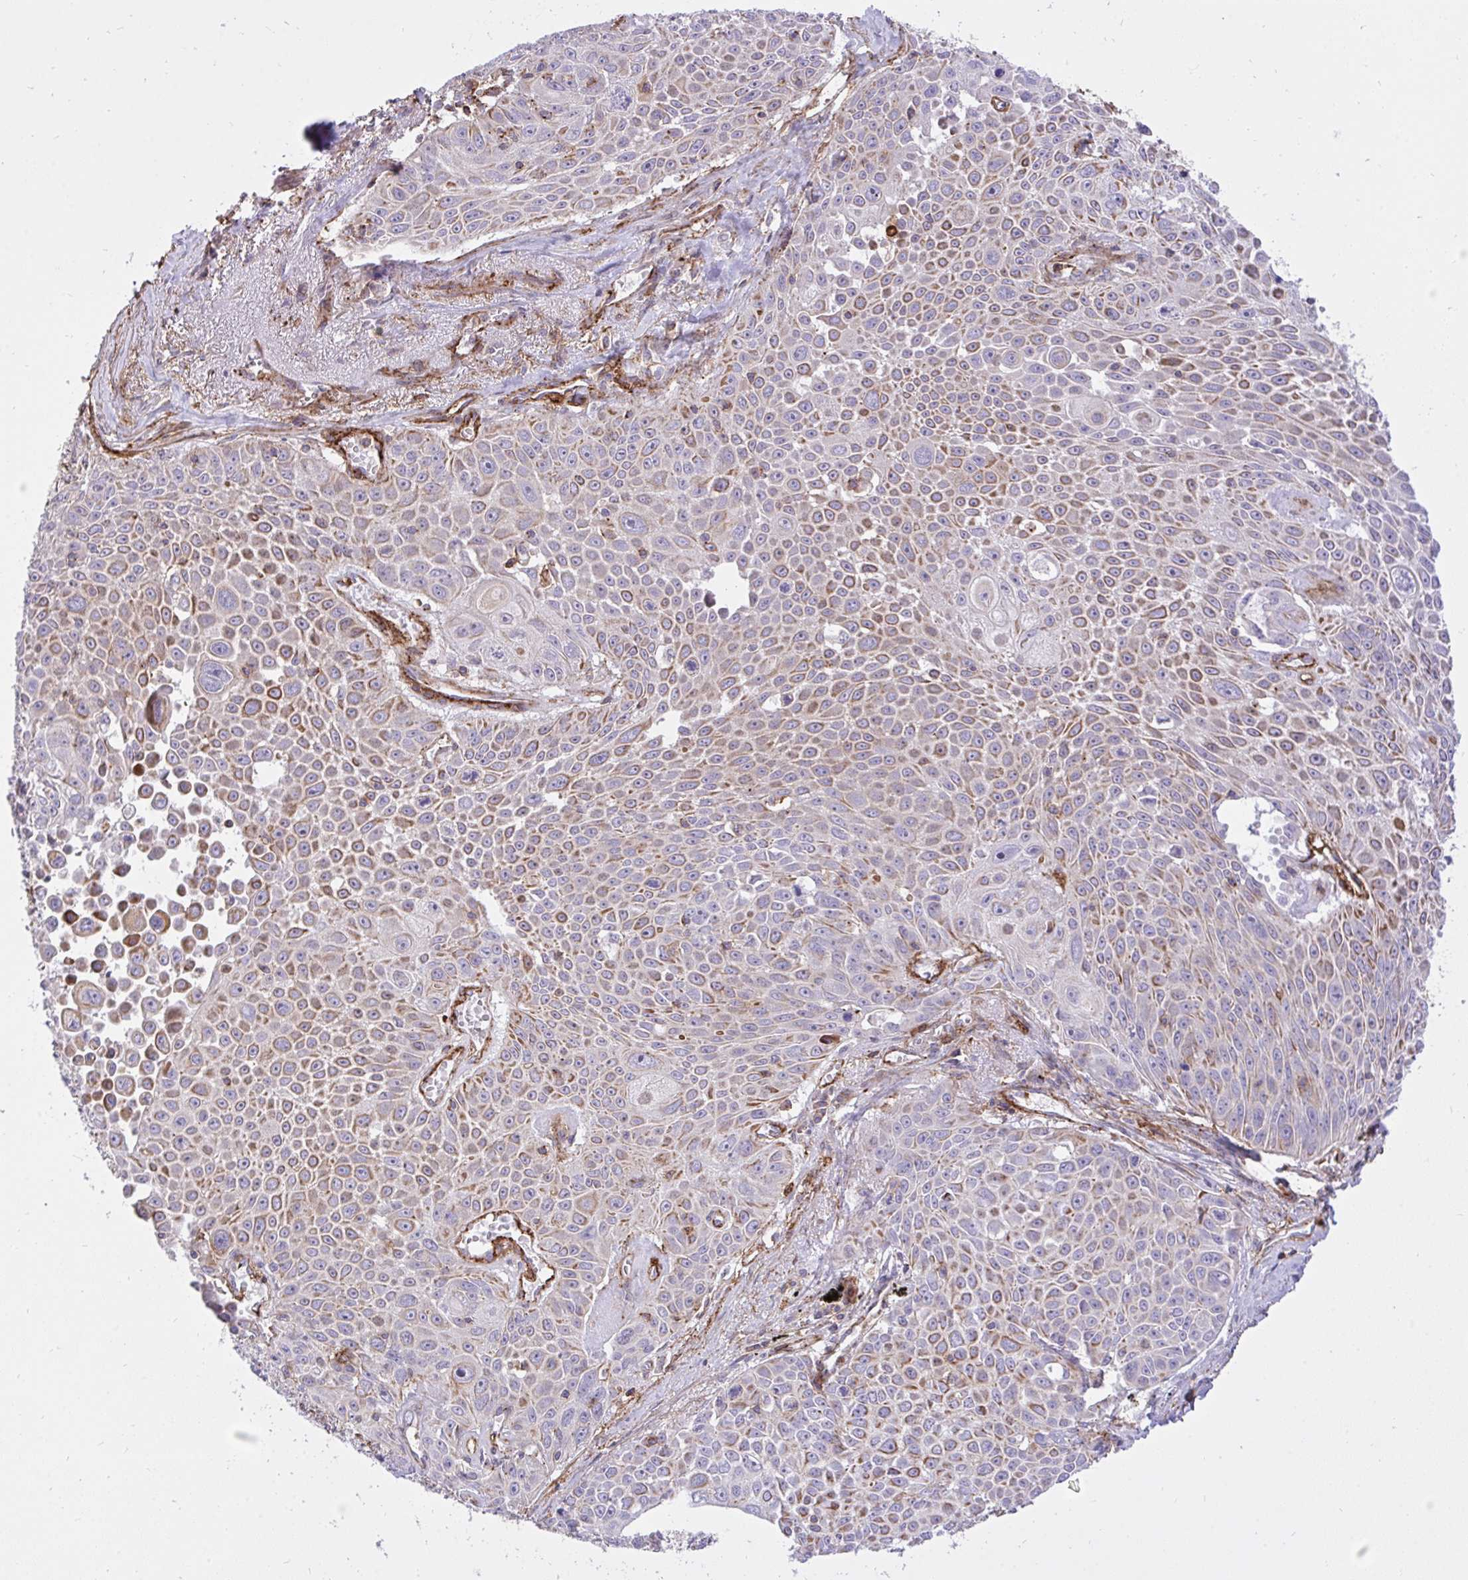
{"staining": {"intensity": "moderate", "quantity": "25%-75%", "location": "cytoplasmic/membranous"}, "tissue": "lung cancer", "cell_type": "Tumor cells", "image_type": "cancer", "snomed": [{"axis": "morphology", "description": "Squamous cell carcinoma, NOS"}, {"axis": "morphology", "description": "Squamous cell carcinoma, metastatic, NOS"}, {"axis": "topography", "description": "Lymph node"}, {"axis": "topography", "description": "Lung"}], "caption": "Immunohistochemistry histopathology image of neoplastic tissue: metastatic squamous cell carcinoma (lung) stained using immunohistochemistry (IHC) demonstrates medium levels of moderate protein expression localized specifically in the cytoplasmic/membranous of tumor cells, appearing as a cytoplasmic/membranous brown color.", "gene": "ERI1", "patient": {"sex": "female", "age": 62}}